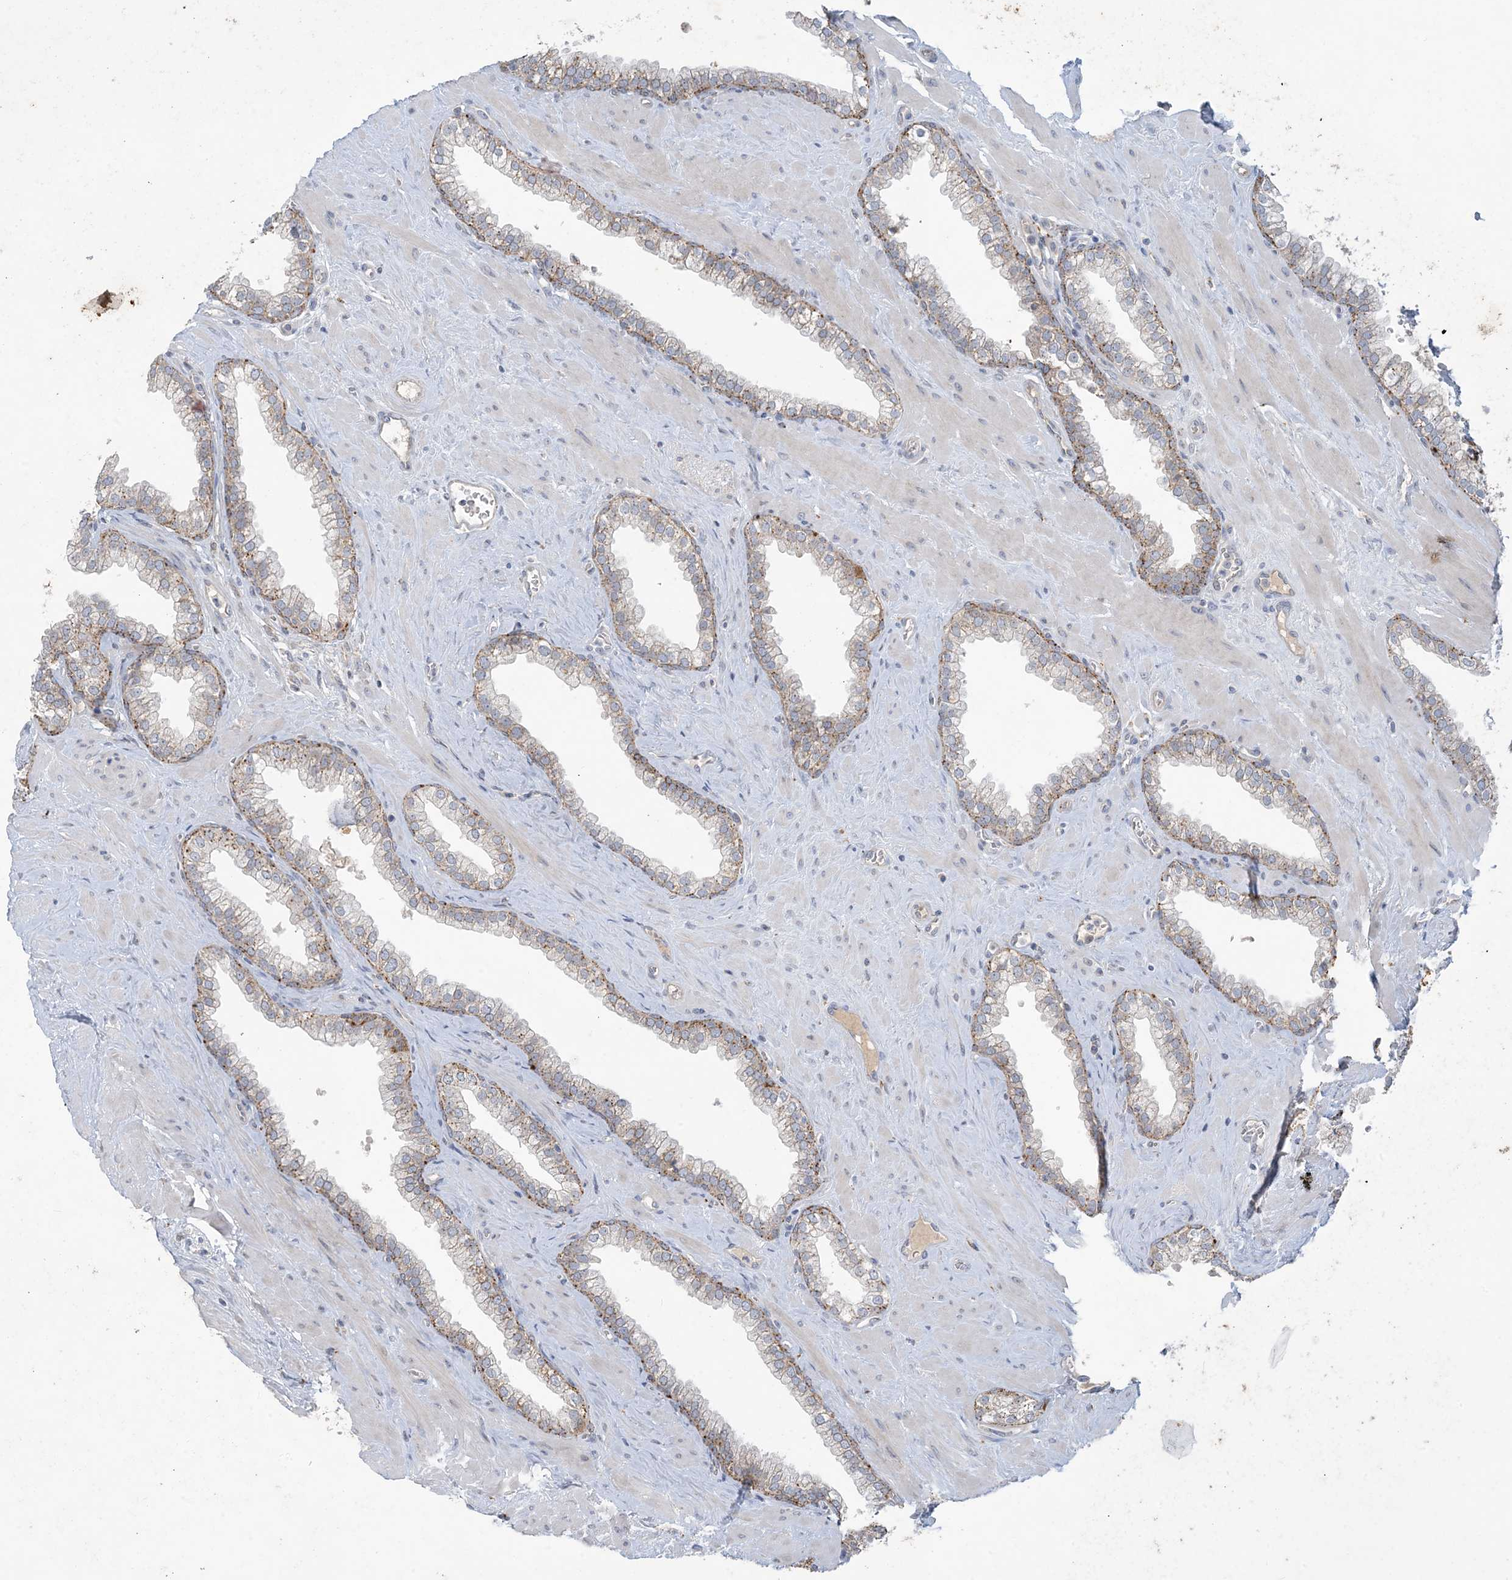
{"staining": {"intensity": "moderate", "quantity": "25%-75%", "location": "cytoplasmic/membranous"}, "tissue": "prostate", "cell_type": "Glandular cells", "image_type": "normal", "snomed": [{"axis": "morphology", "description": "Normal tissue, NOS"}, {"axis": "morphology", "description": "Urothelial carcinoma, Low grade"}, {"axis": "topography", "description": "Urinary bladder"}, {"axis": "topography", "description": "Prostate"}], "caption": "This is an image of IHC staining of unremarkable prostate, which shows moderate positivity in the cytoplasmic/membranous of glandular cells.", "gene": "MRPS18A", "patient": {"sex": "male", "age": 60}}